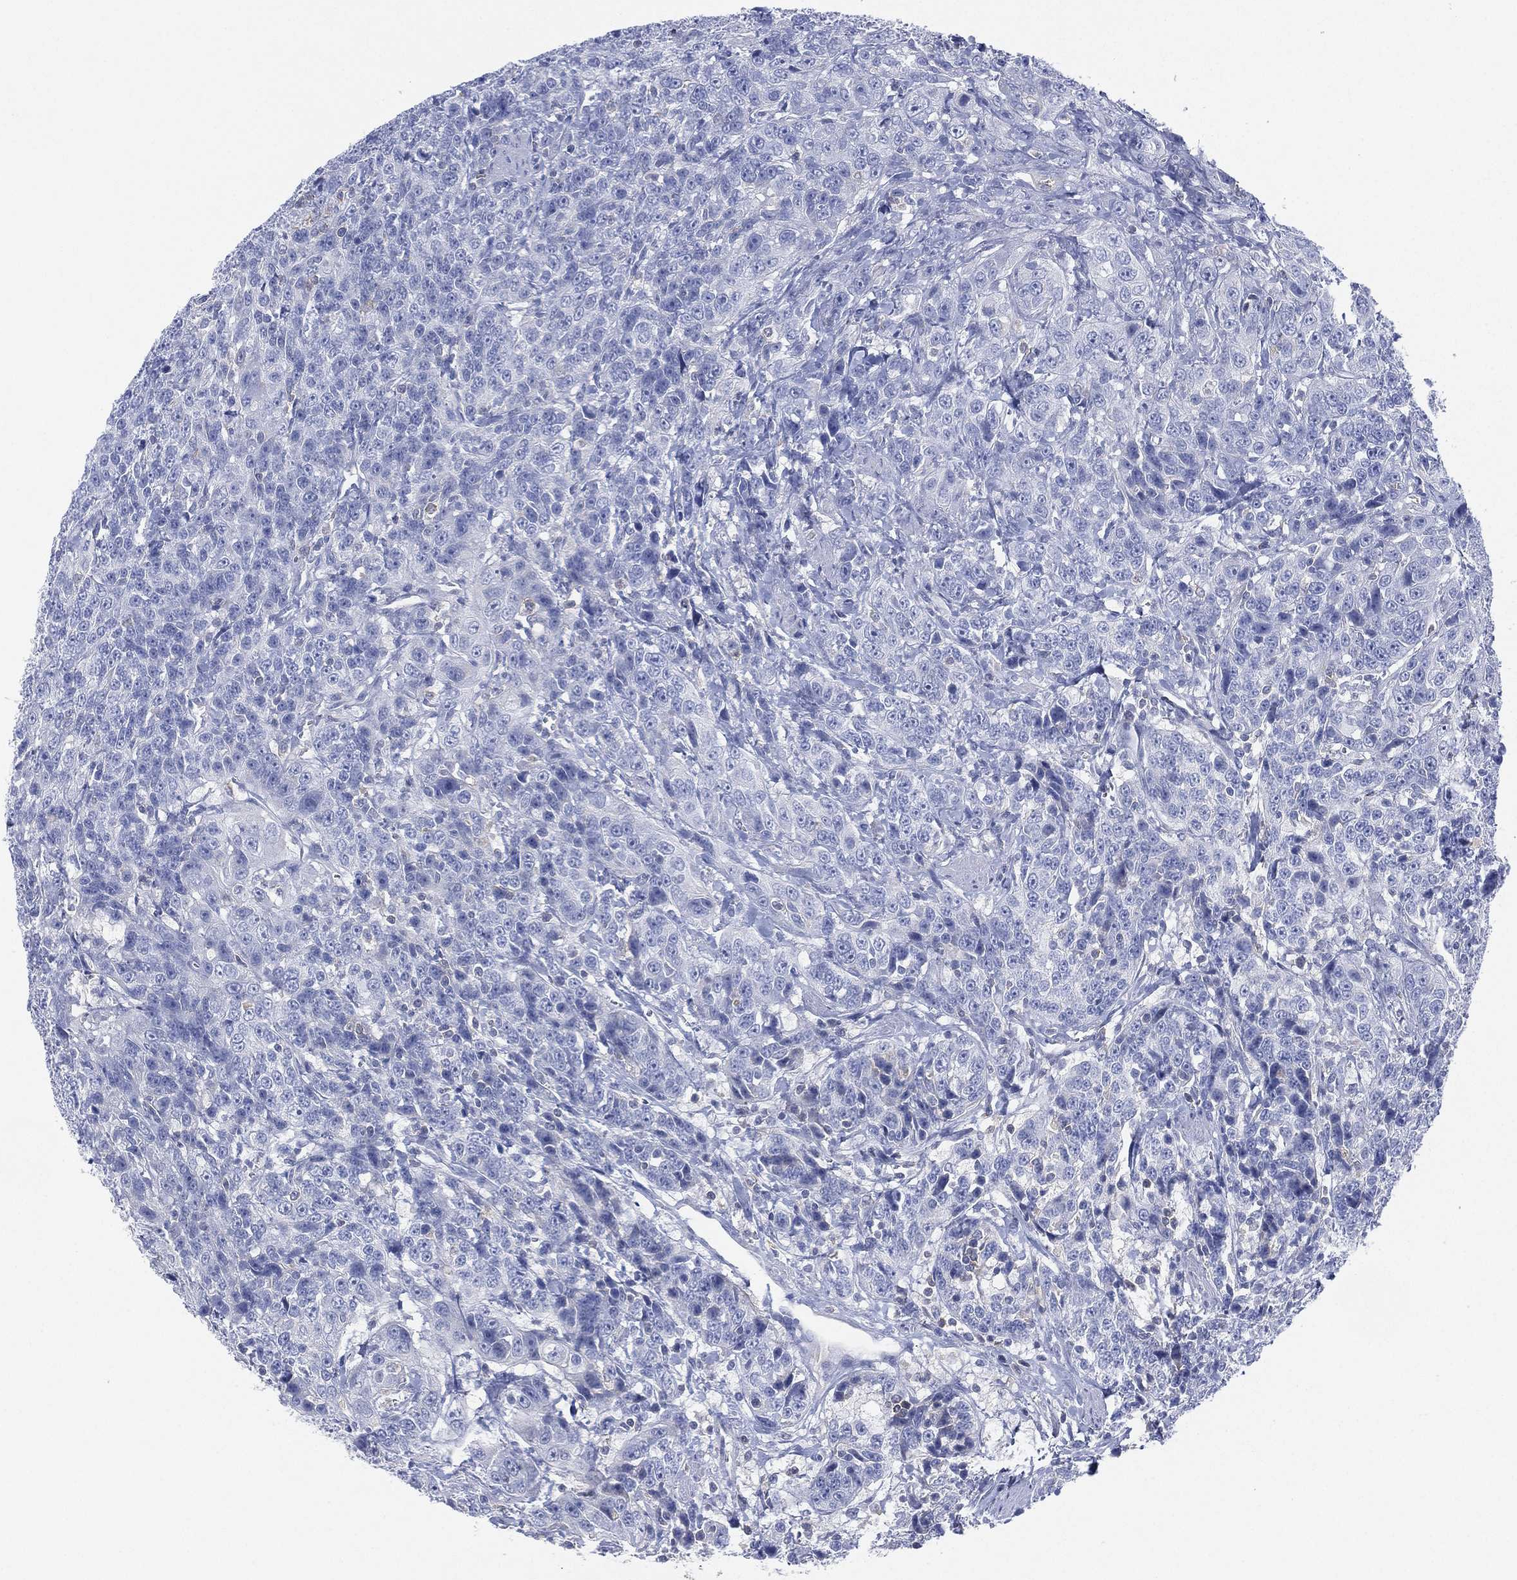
{"staining": {"intensity": "negative", "quantity": "none", "location": "none"}, "tissue": "urothelial cancer", "cell_type": "Tumor cells", "image_type": "cancer", "snomed": [{"axis": "morphology", "description": "Urothelial carcinoma, NOS"}, {"axis": "morphology", "description": "Urothelial carcinoma, High grade"}, {"axis": "topography", "description": "Urinary bladder"}], "caption": "Urothelial cancer was stained to show a protein in brown. There is no significant positivity in tumor cells.", "gene": "SEPTIN1", "patient": {"sex": "female", "age": 73}}